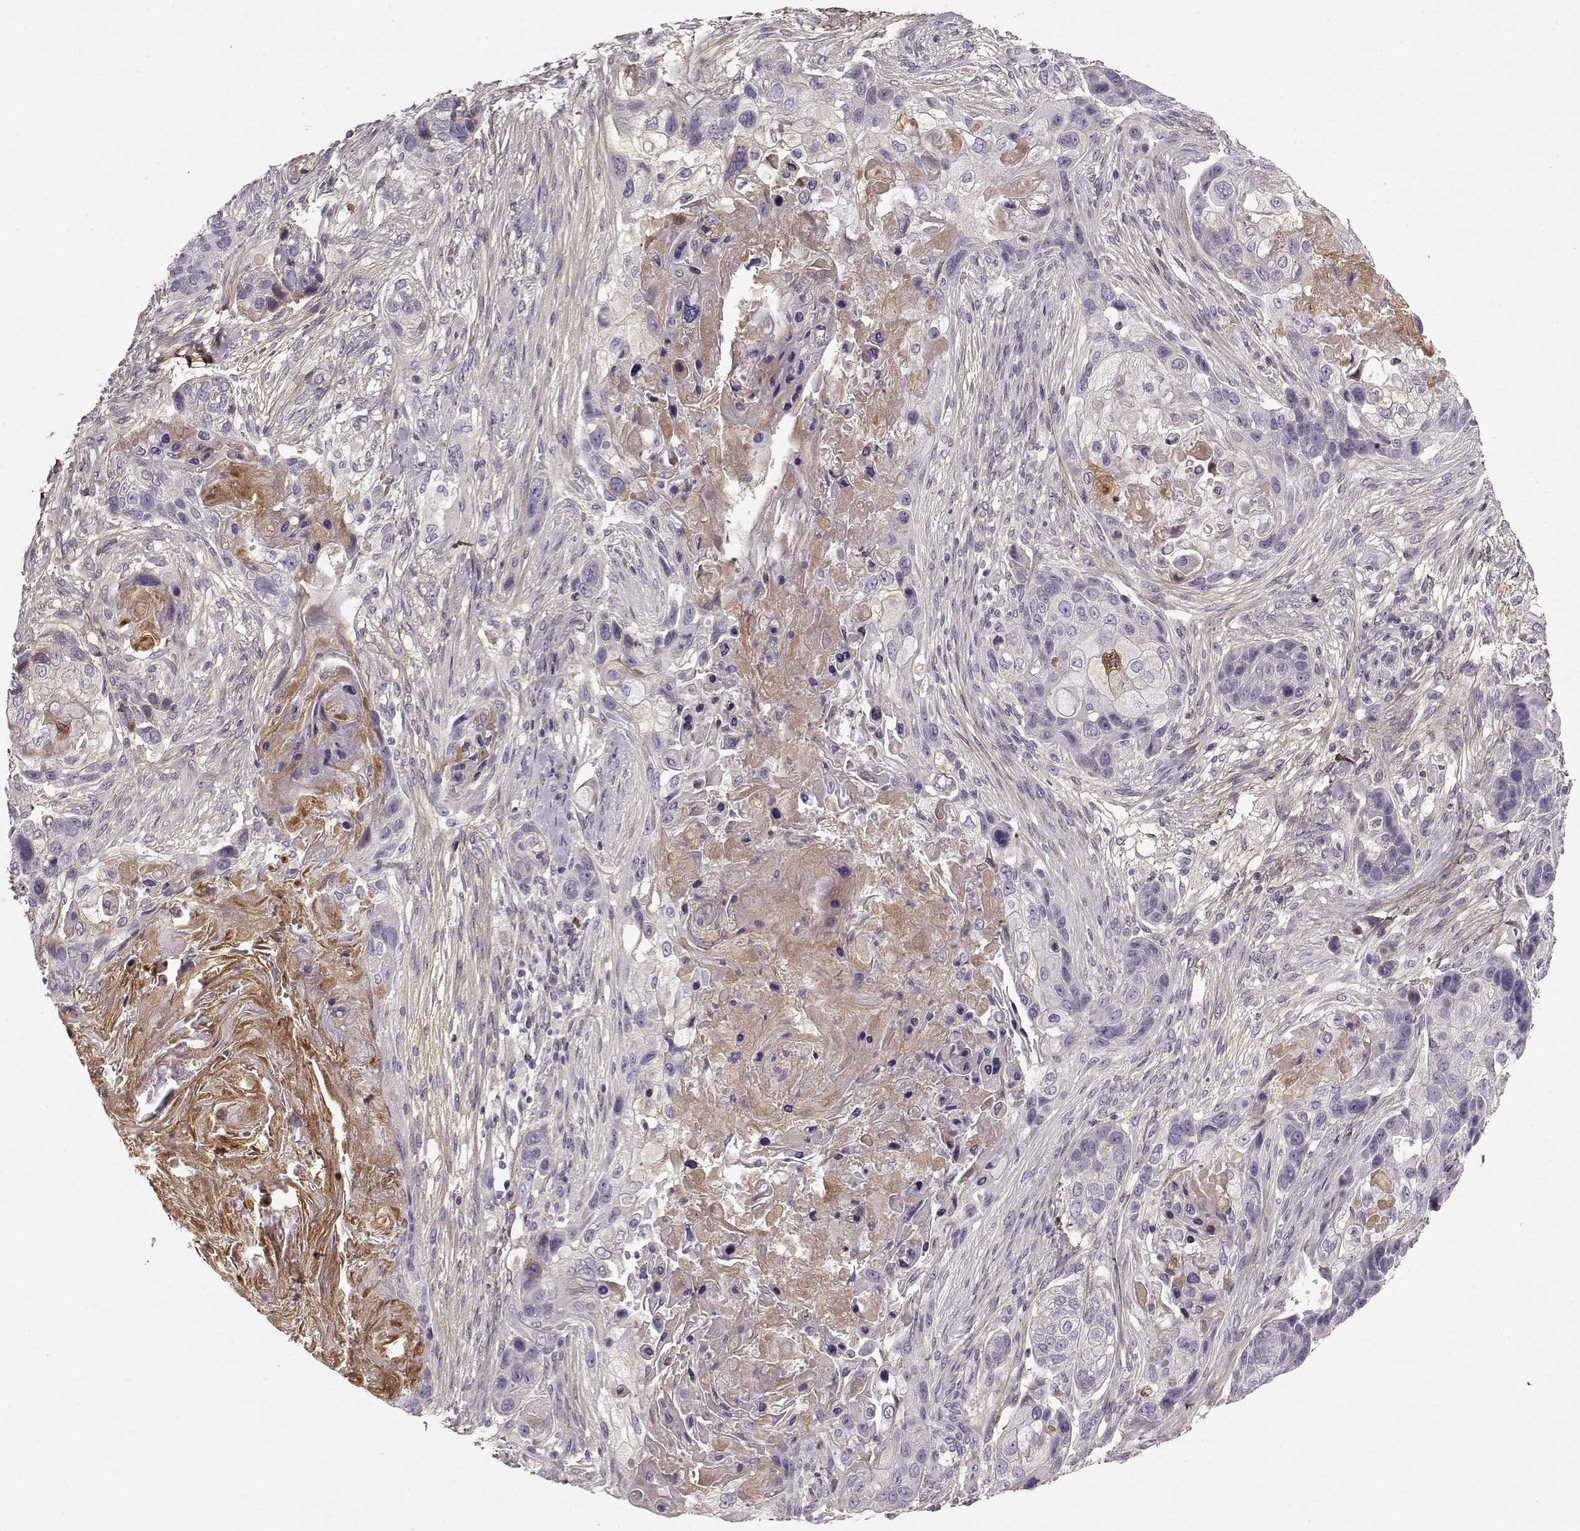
{"staining": {"intensity": "negative", "quantity": "none", "location": "none"}, "tissue": "lung cancer", "cell_type": "Tumor cells", "image_type": "cancer", "snomed": [{"axis": "morphology", "description": "Squamous cell carcinoma, NOS"}, {"axis": "topography", "description": "Lung"}], "caption": "This is a histopathology image of IHC staining of lung squamous cell carcinoma, which shows no positivity in tumor cells.", "gene": "LUM", "patient": {"sex": "male", "age": 69}}